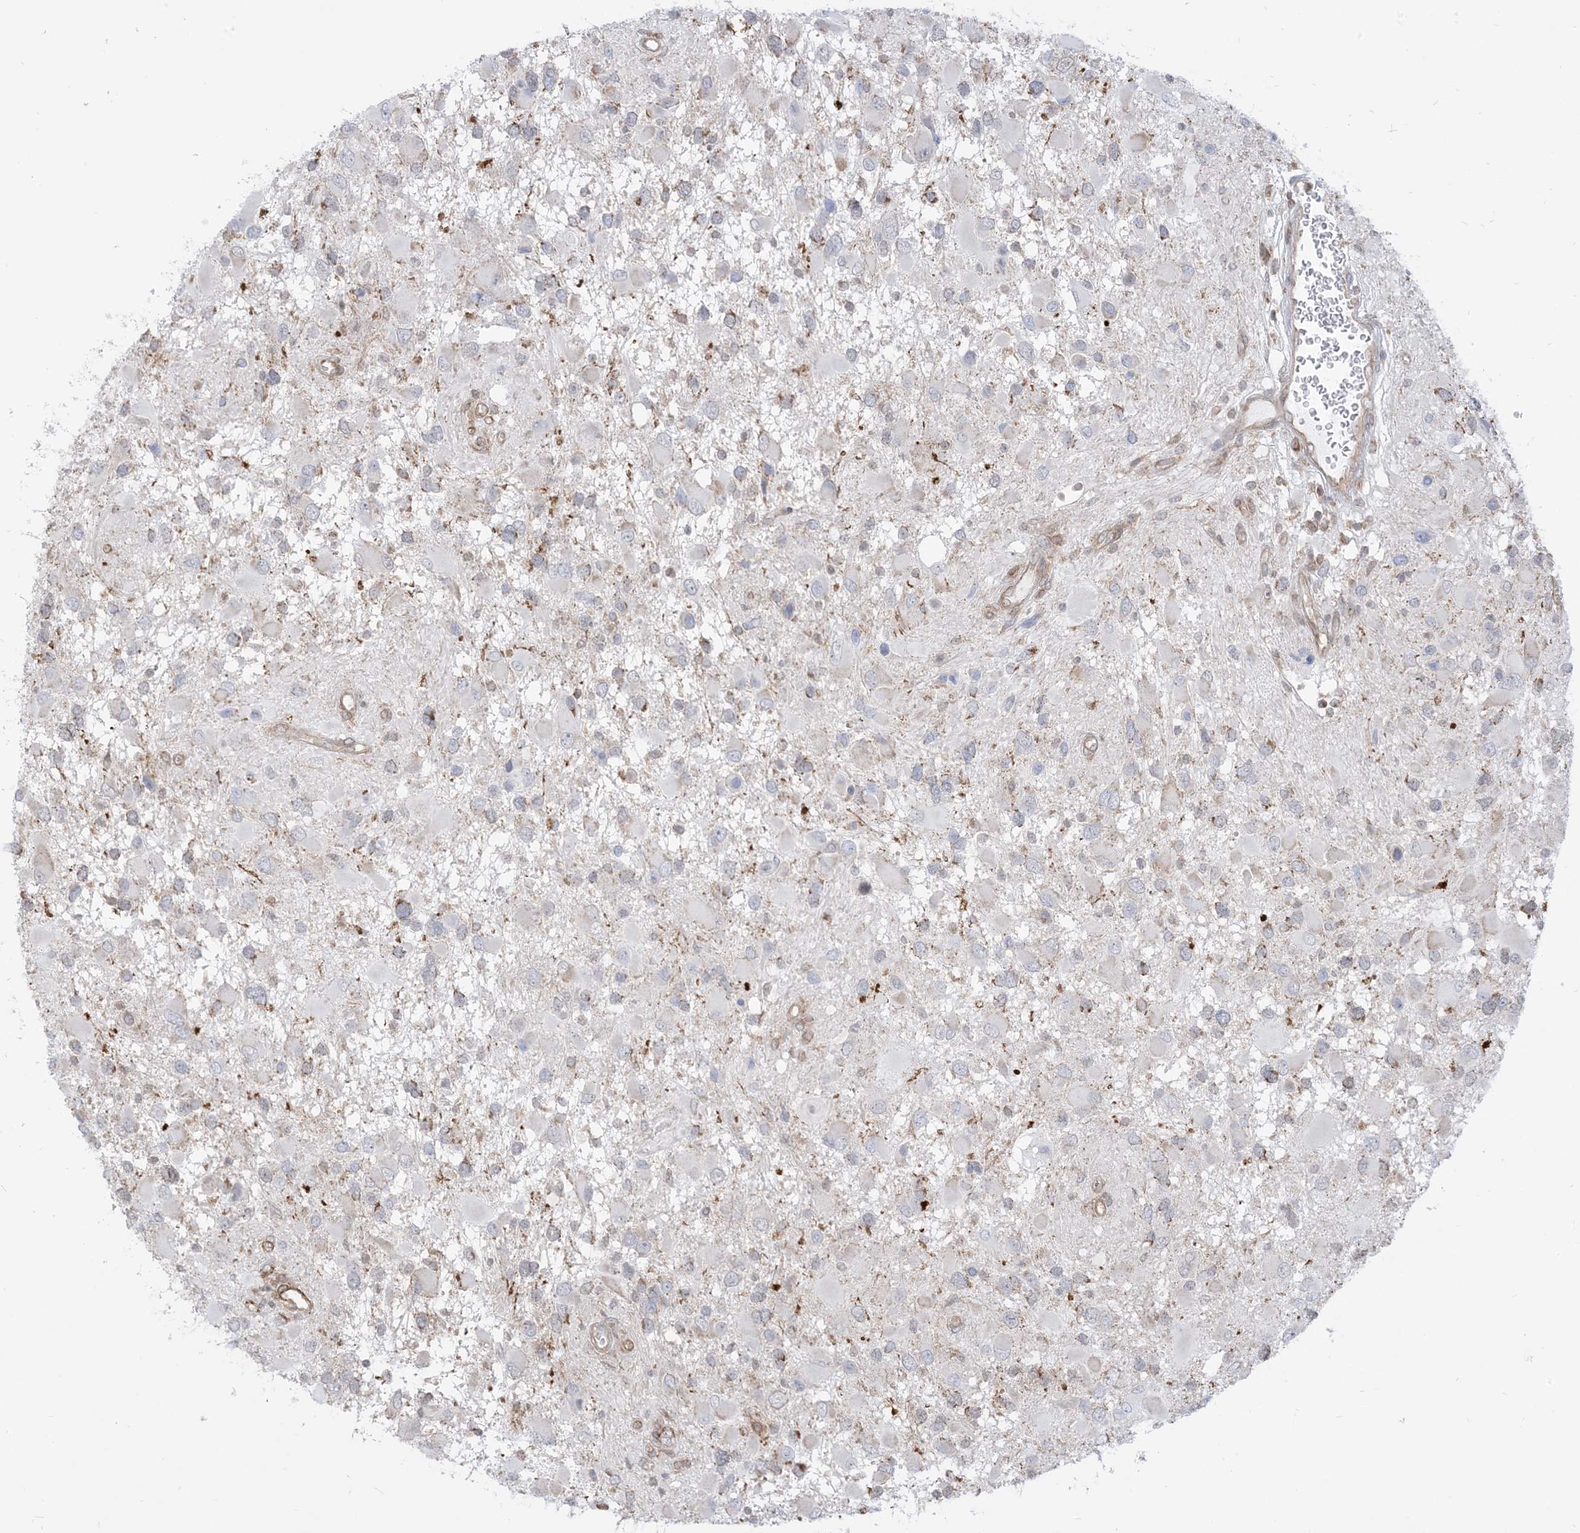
{"staining": {"intensity": "negative", "quantity": "none", "location": "none"}, "tissue": "glioma", "cell_type": "Tumor cells", "image_type": "cancer", "snomed": [{"axis": "morphology", "description": "Glioma, malignant, High grade"}, {"axis": "topography", "description": "Brain"}], "caption": "This is an IHC photomicrograph of malignant high-grade glioma. There is no staining in tumor cells.", "gene": "CASP4", "patient": {"sex": "male", "age": 53}}